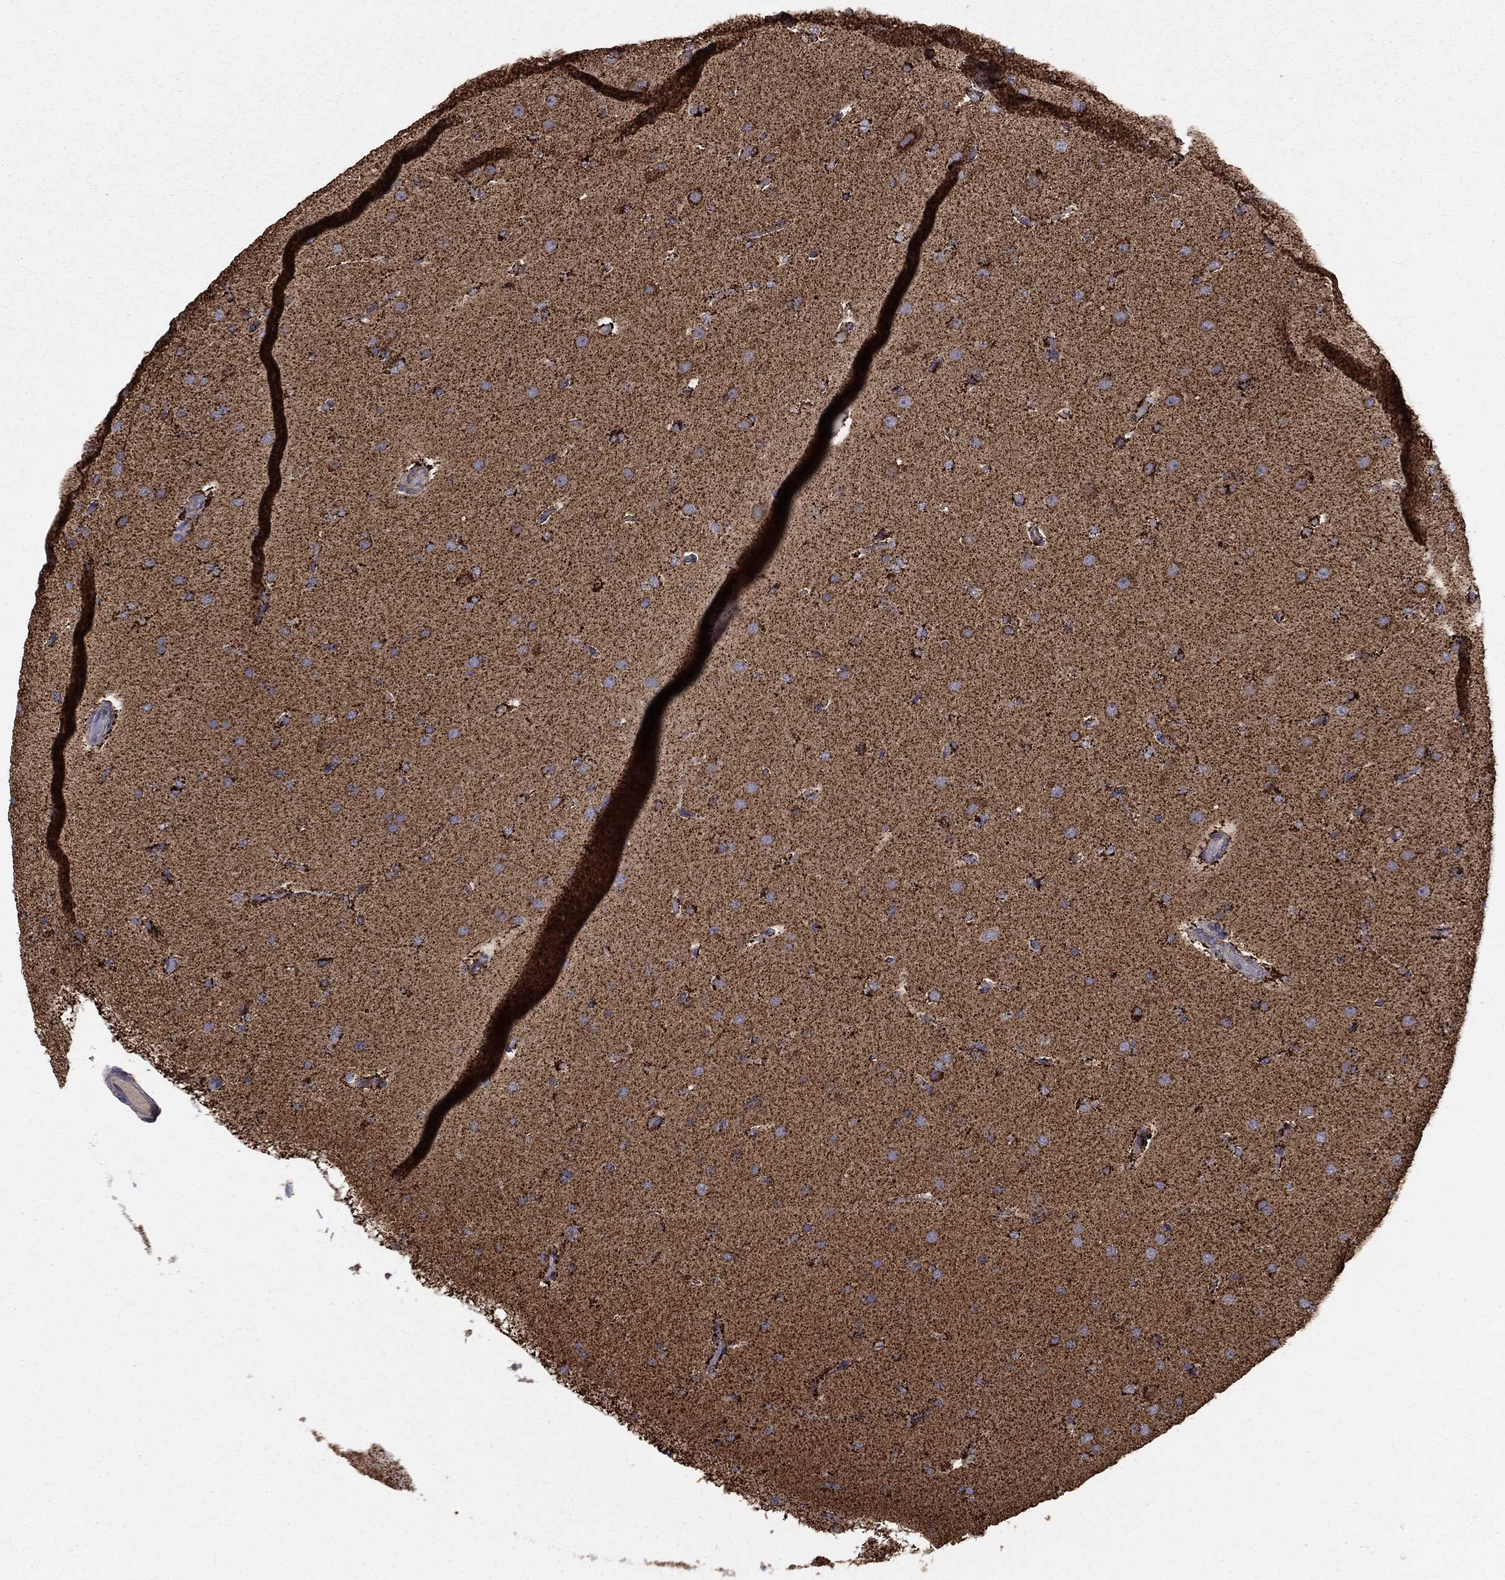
{"staining": {"intensity": "strong", "quantity": ">75%", "location": "cytoplasmic/membranous"}, "tissue": "glioma", "cell_type": "Tumor cells", "image_type": "cancer", "snomed": [{"axis": "morphology", "description": "Glioma, malignant, Low grade"}, {"axis": "topography", "description": "Brain"}], "caption": "Immunohistochemistry of glioma demonstrates high levels of strong cytoplasmic/membranous positivity in about >75% of tumor cells.", "gene": "GCSH", "patient": {"sex": "male", "age": 41}}